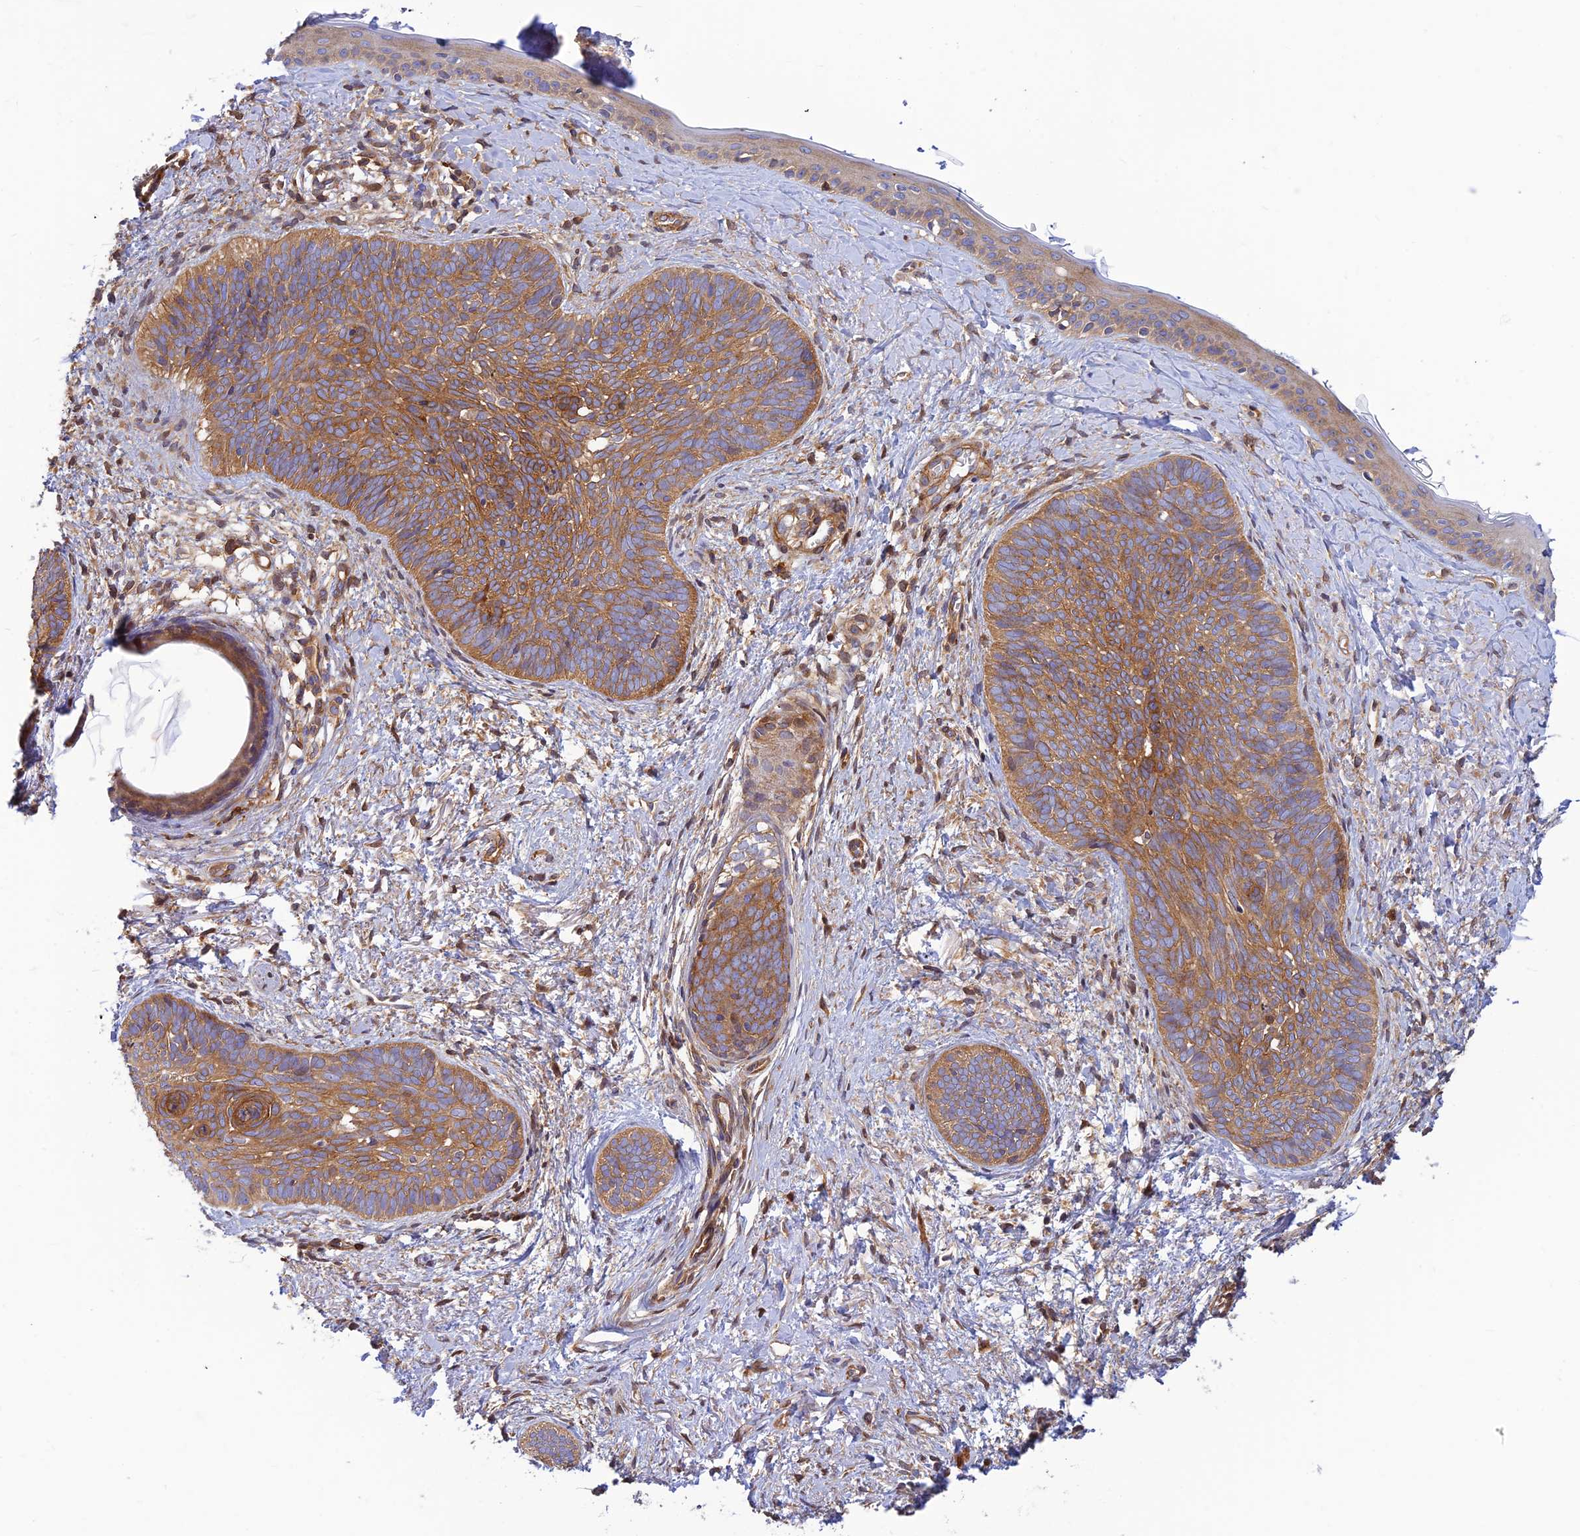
{"staining": {"intensity": "moderate", "quantity": ">75%", "location": "cytoplasmic/membranous"}, "tissue": "skin cancer", "cell_type": "Tumor cells", "image_type": "cancer", "snomed": [{"axis": "morphology", "description": "Basal cell carcinoma"}, {"axis": "topography", "description": "Skin"}], "caption": "The immunohistochemical stain labels moderate cytoplasmic/membranous staining in tumor cells of basal cell carcinoma (skin) tissue. The staining was performed using DAB to visualize the protein expression in brown, while the nuclei were stained in blue with hematoxylin (Magnification: 20x).", "gene": "PPP1R12C", "patient": {"sex": "female", "age": 81}}